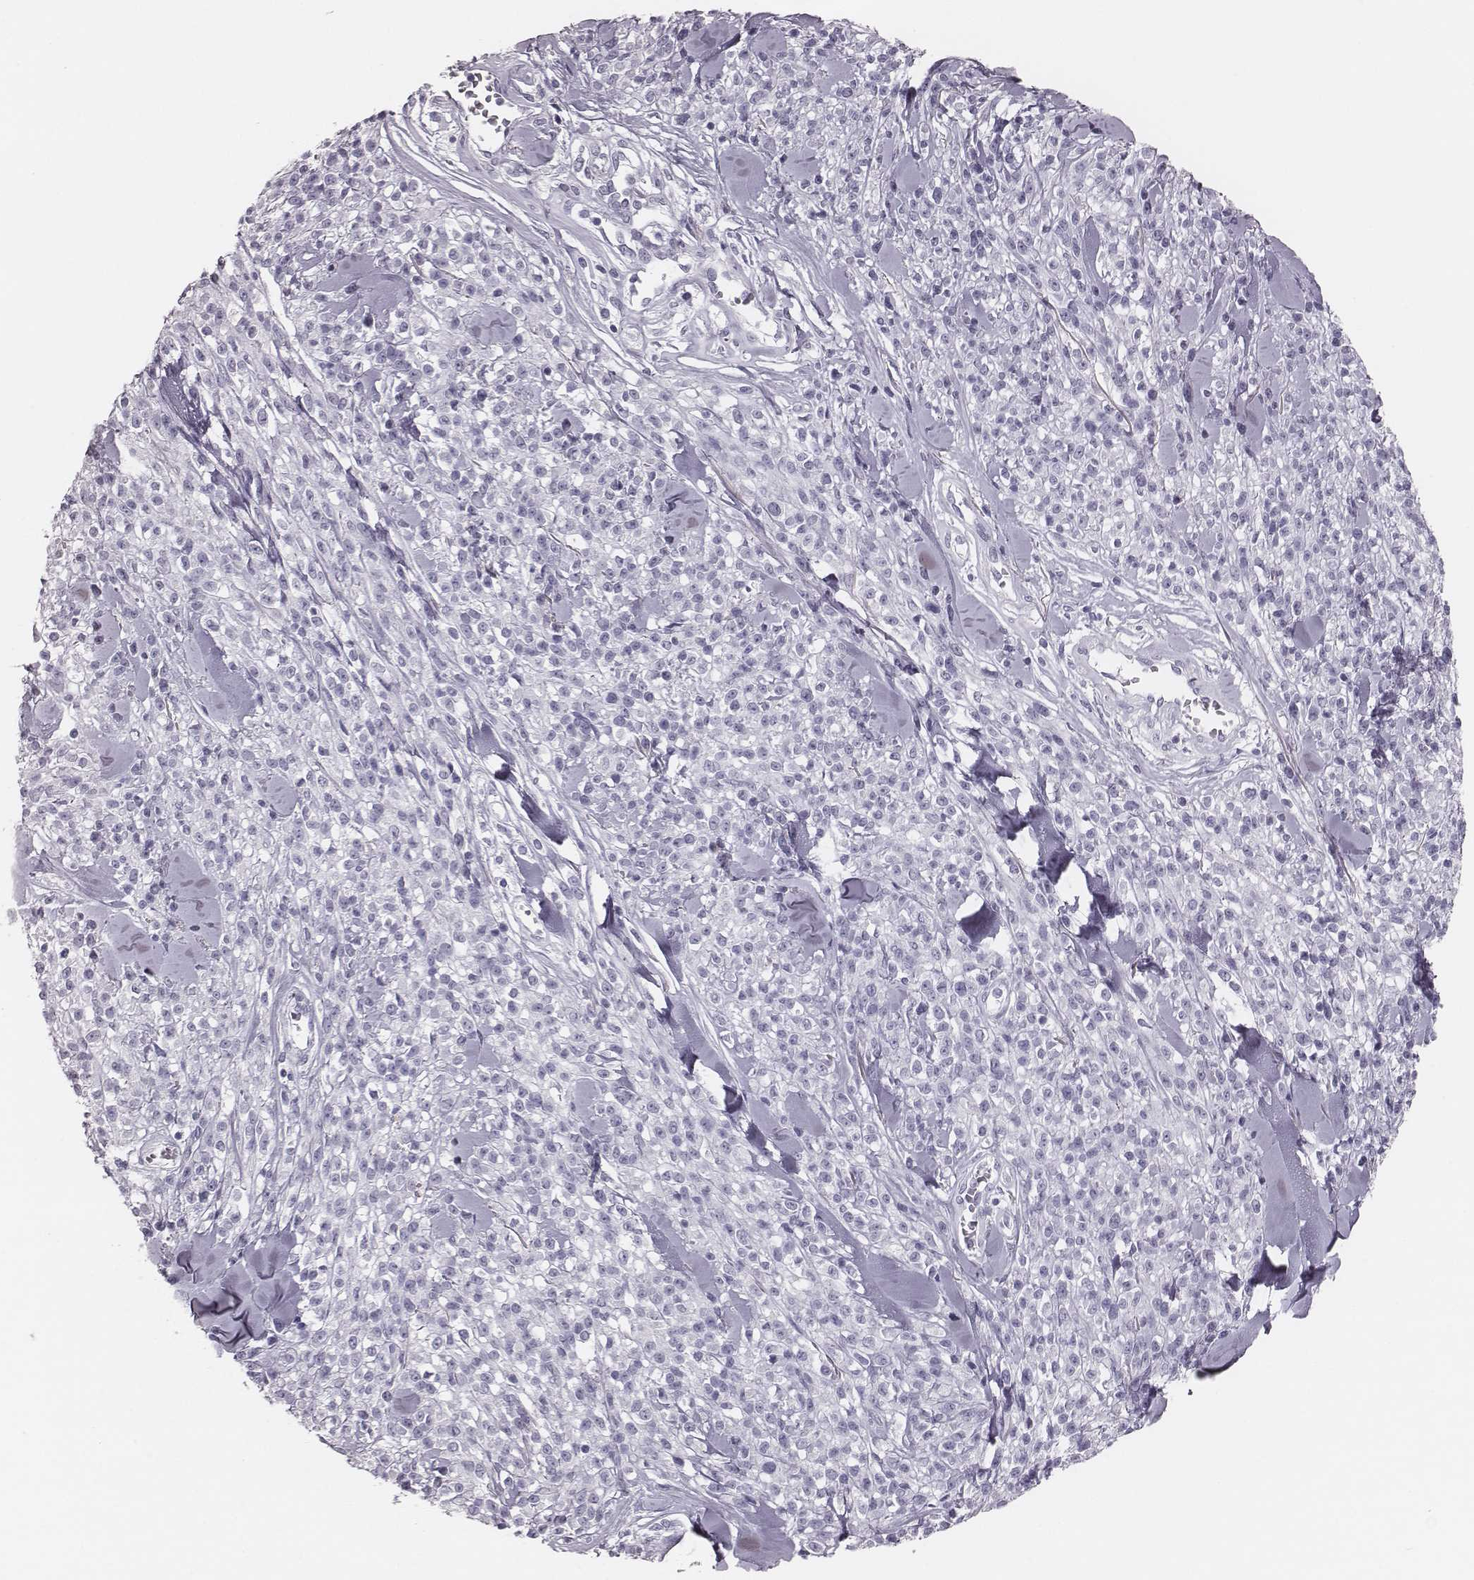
{"staining": {"intensity": "negative", "quantity": "none", "location": "none"}, "tissue": "melanoma", "cell_type": "Tumor cells", "image_type": "cancer", "snomed": [{"axis": "morphology", "description": "Malignant melanoma, NOS"}, {"axis": "topography", "description": "Skin"}, {"axis": "topography", "description": "Skin of trunk"}], "caption": "Human melanoma stained for a protein using immunohistochemistry (IHC) demonstrates no expression in tumor cells.", "gene": "CSH1", "patient": {"sex": "male", "age": 74}}